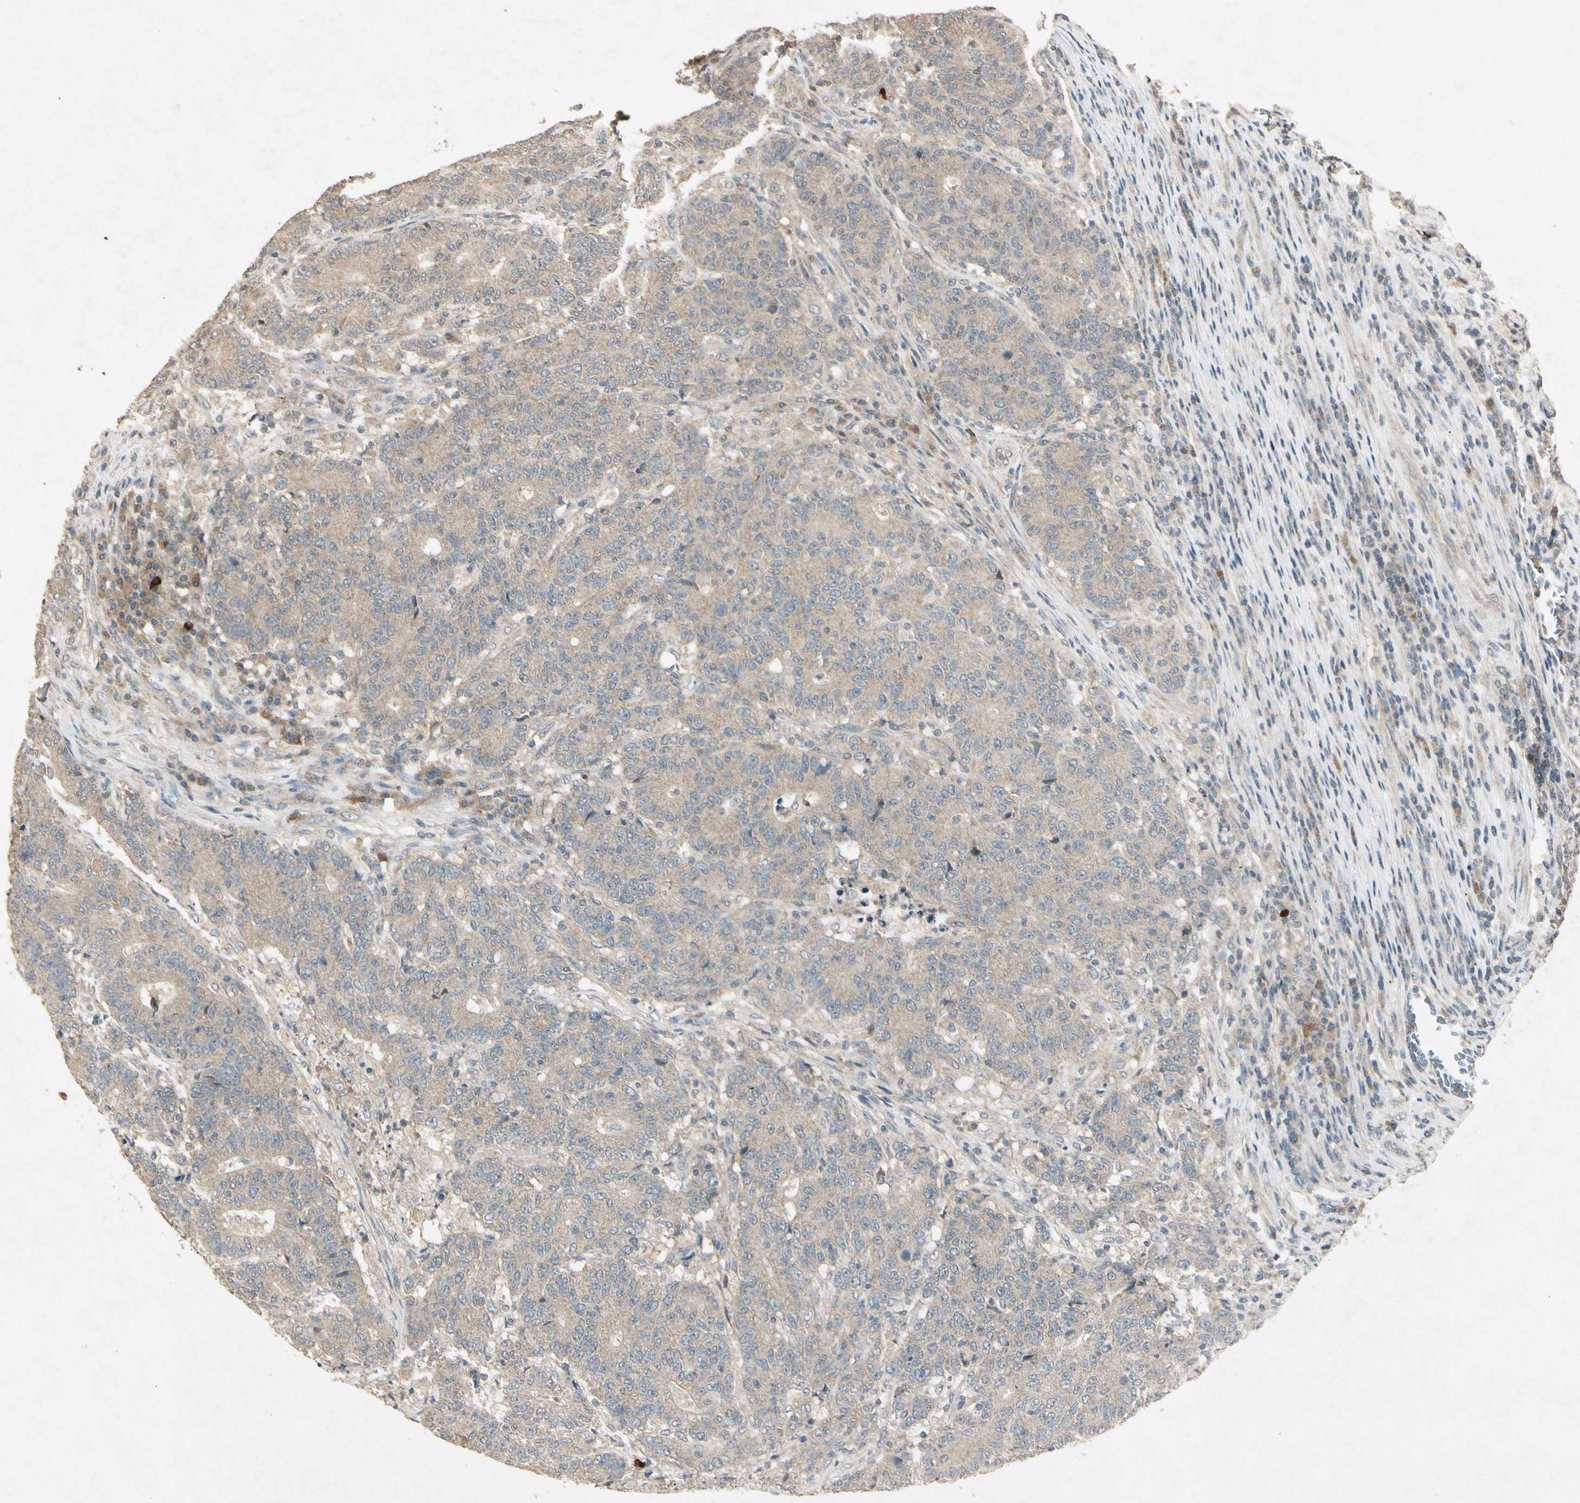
{"staining": {"intensity": "weak", "quantity": ">75%", "location": "cytoplasmic/membranous"}, "tissue": "colorectal cancer", "cell_type": "Tumor cells", "image_type": "cancer", "snomed": [{"axis": "morphology", "description": "Normal tissue, NOS"}, {"axis": "morphology", "description": "Adenocarcinoma, NOS"}, {"axis": "topography", "description": "Colon"}], "caption": "Adenocarcinoma (colorectal) was stained to show a protein in brown. There is low levels of weak cytoplasmic/membranous positivity in approximately >75% of tumor cells.", "gene": "GPLD1", "patient": {"sex": "female", "age": 75}}